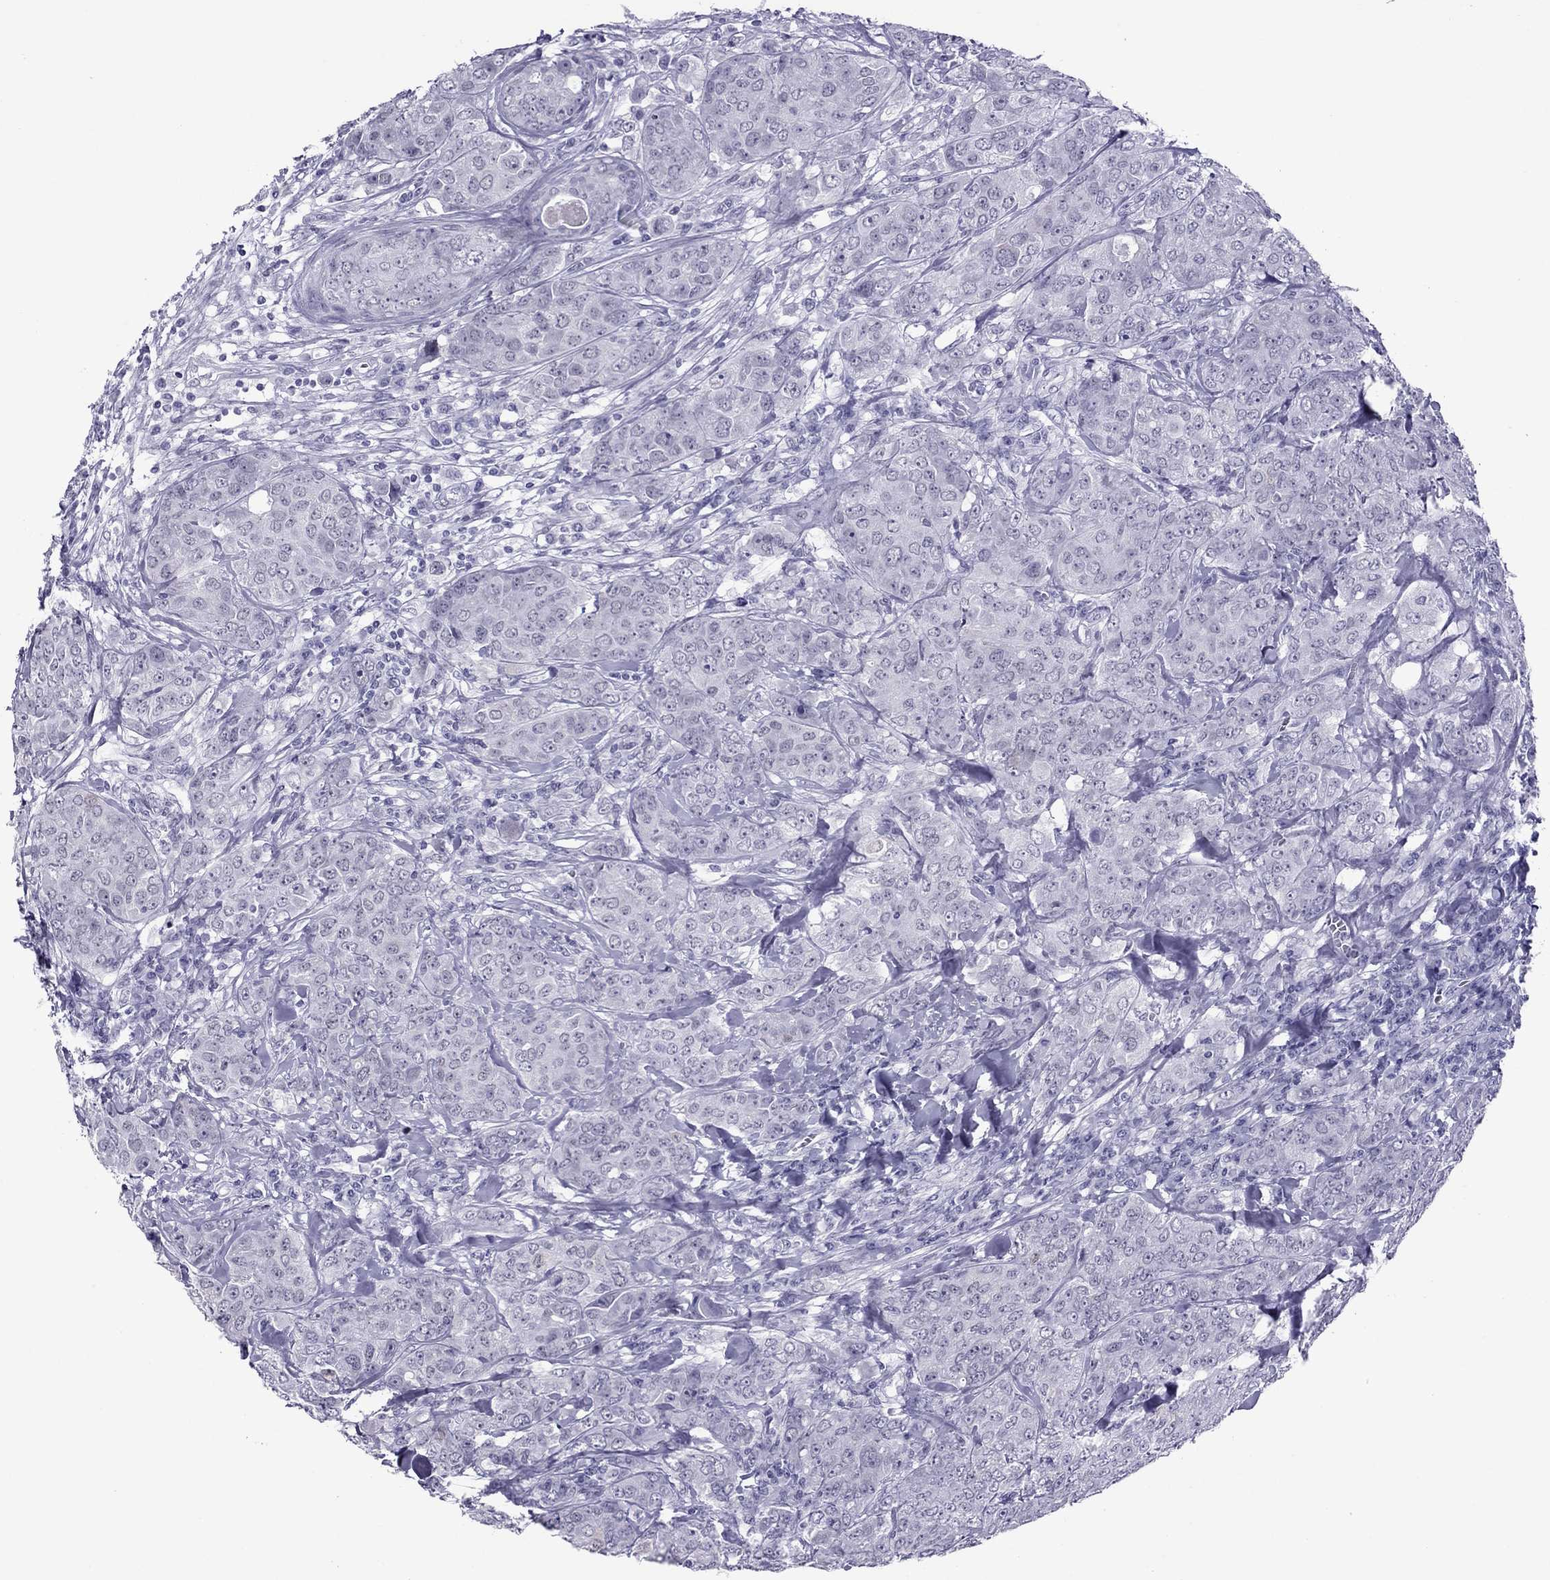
{"staining": {"intensity": "negative", "quantity": "none", "location": "none"}, "tissue": "breast cancer", "cell_type": "Tumor cells", "image_type": "cancer", "snomed": [{"axis": "morphology", "description": "Duct carcinoma"}, {"axis": "topography", "description": "Breast"}], "caption": "Immunohistochemistry of human intraductal carcinoma (breast) demonstrates no positivity in tumor cells. (DAB immunohistochemistry (IHC) visualized using brightfield microscopy, high magnification).", "gene": "MYLK3", "patient": {"sex": "female", "age": 43}}